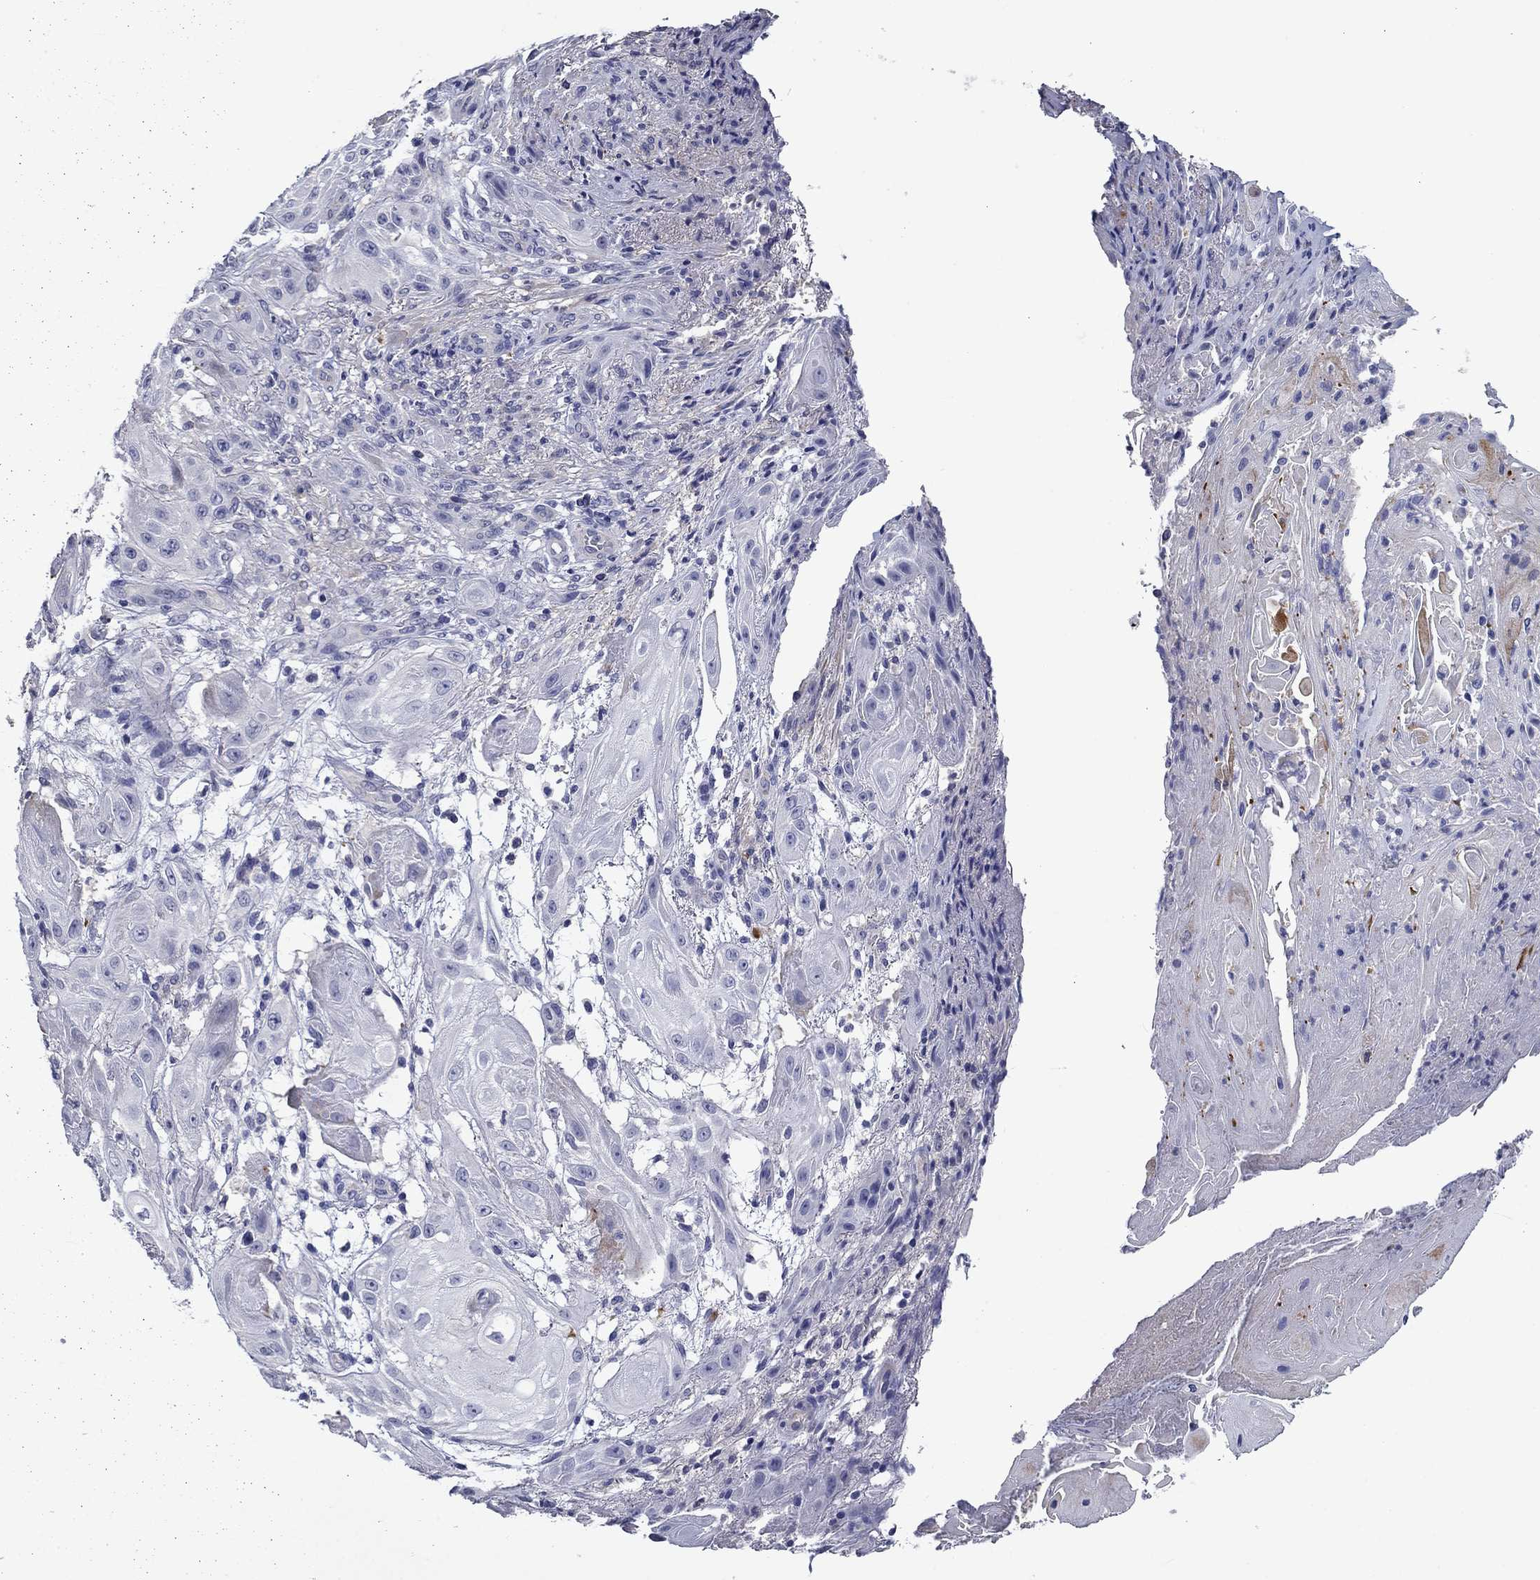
{"staining": {"intensity": "negative", "quantity": "none", "location": "none"}, "tissue": "skin cancer", "cell_type": "Tumor cells", "image_type": "cancer", "snomed": [{"axis": "morphology", "description": "Squamous cell carcinoma, NOS"}, {"axis": "topography", "description": "Skin"}], "caption": "A photomicrograph of human skin cancer is negative for staining in tumor cells. (Stains: DAB (3,3'-diaminobenzidine) immunohistochemistry (IHC) with hematoxylin counter stain, Microscopy: brightfield microscopy at high magnification).", "gene": "CNDP1", "patient": {"sex": "male", "age": 62}}